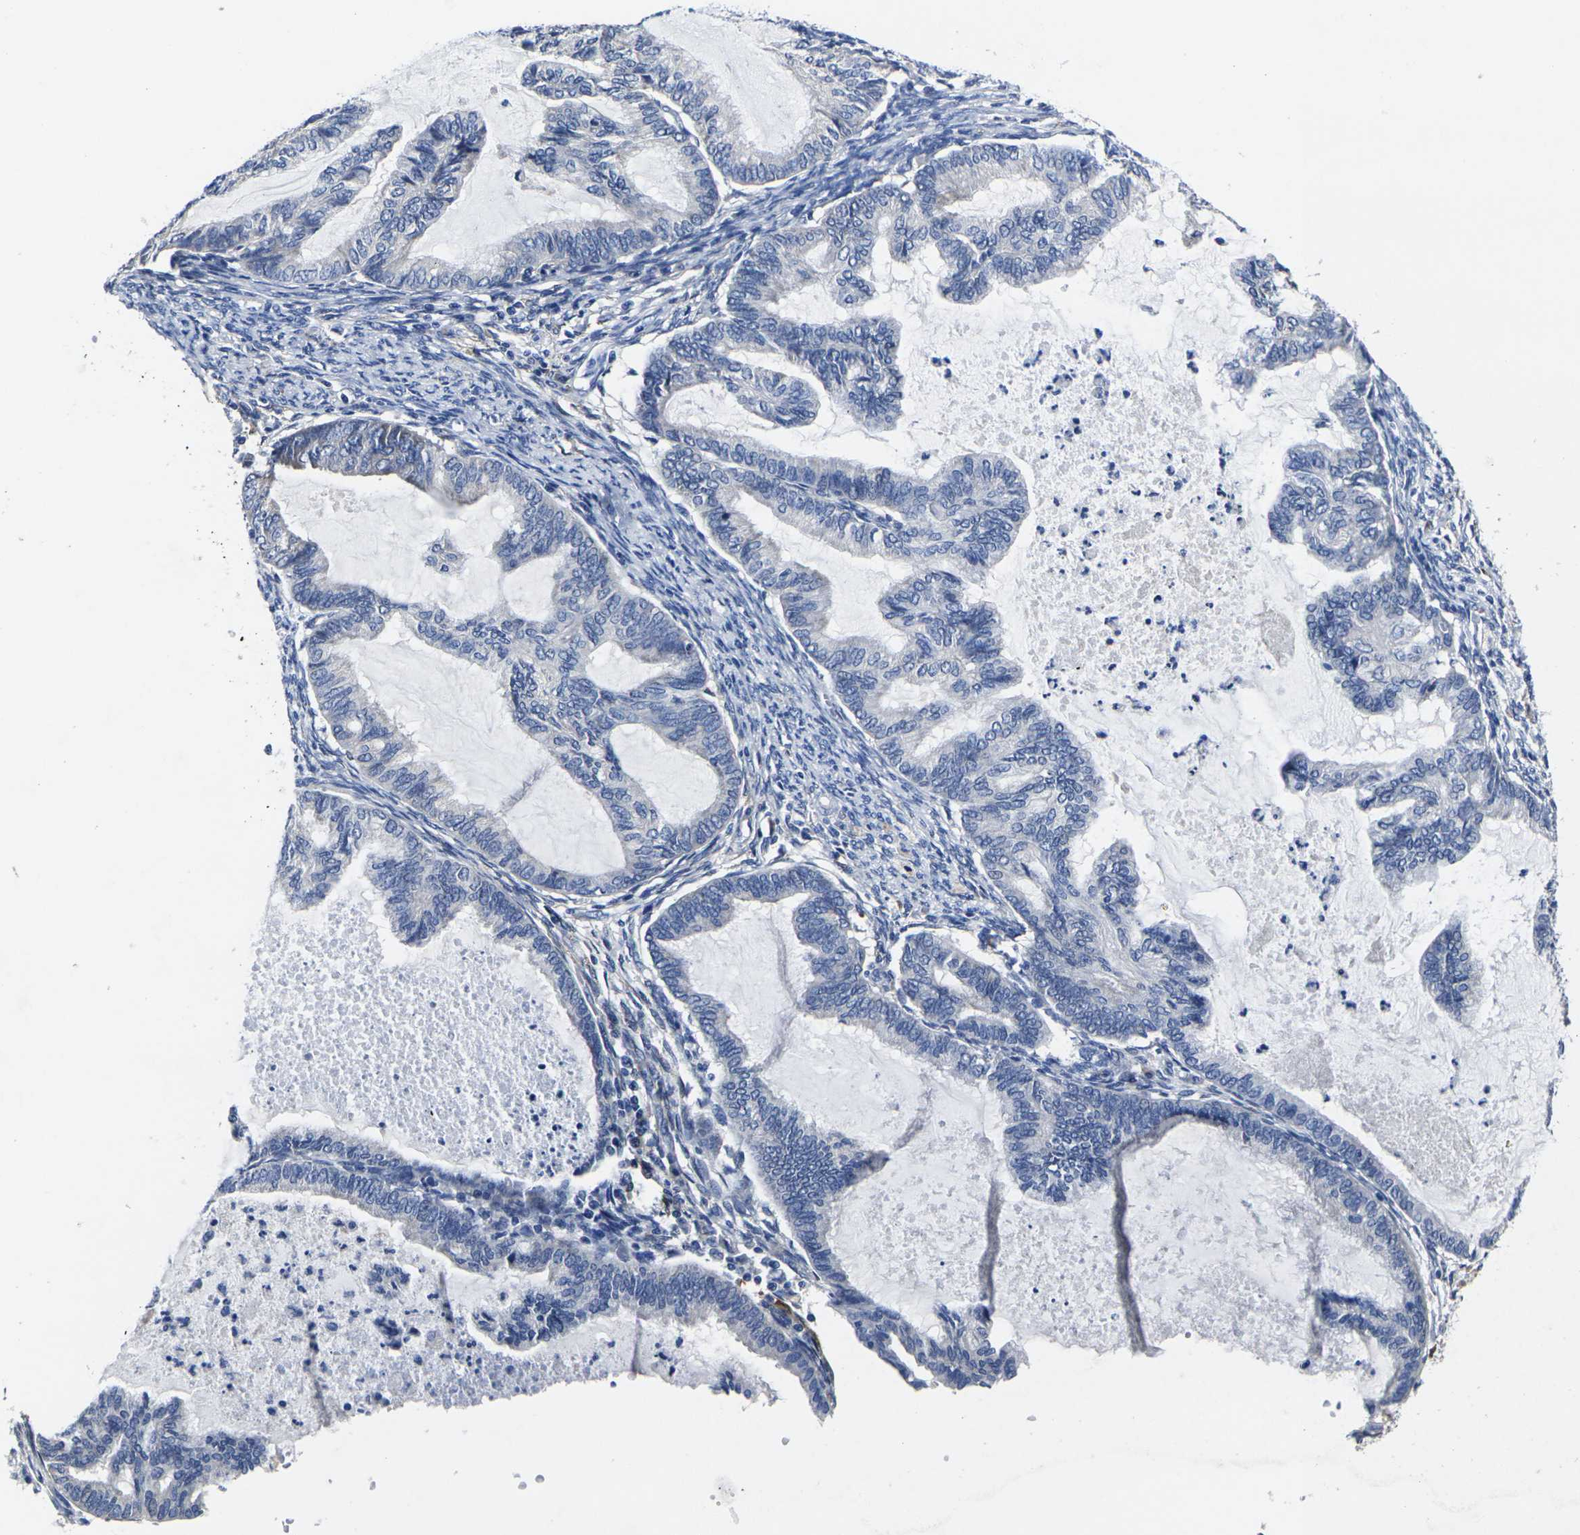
{"staining": {"intensity": "negative", "quantity": "none", "location": "none"}, "tissue": "cervical cancer", "cell_type": "Tumor cells", "image_type": "cancer", "snomed": [{"axis": "morphology", "description": "Normal tissue, NOS"}, {"axis": "morphology", "description": "Adenocarcinoma, NOS"}, {"axis": "topography", "description": "Cervix"}, {"axis": "topography", "description": "Endometrium"}], "caption": "There is no significant expression in tumor cells of adenocarcinoma (cervical).", "gene": "CYP2C8", "patient": {"sex": "female", "age": 86}}